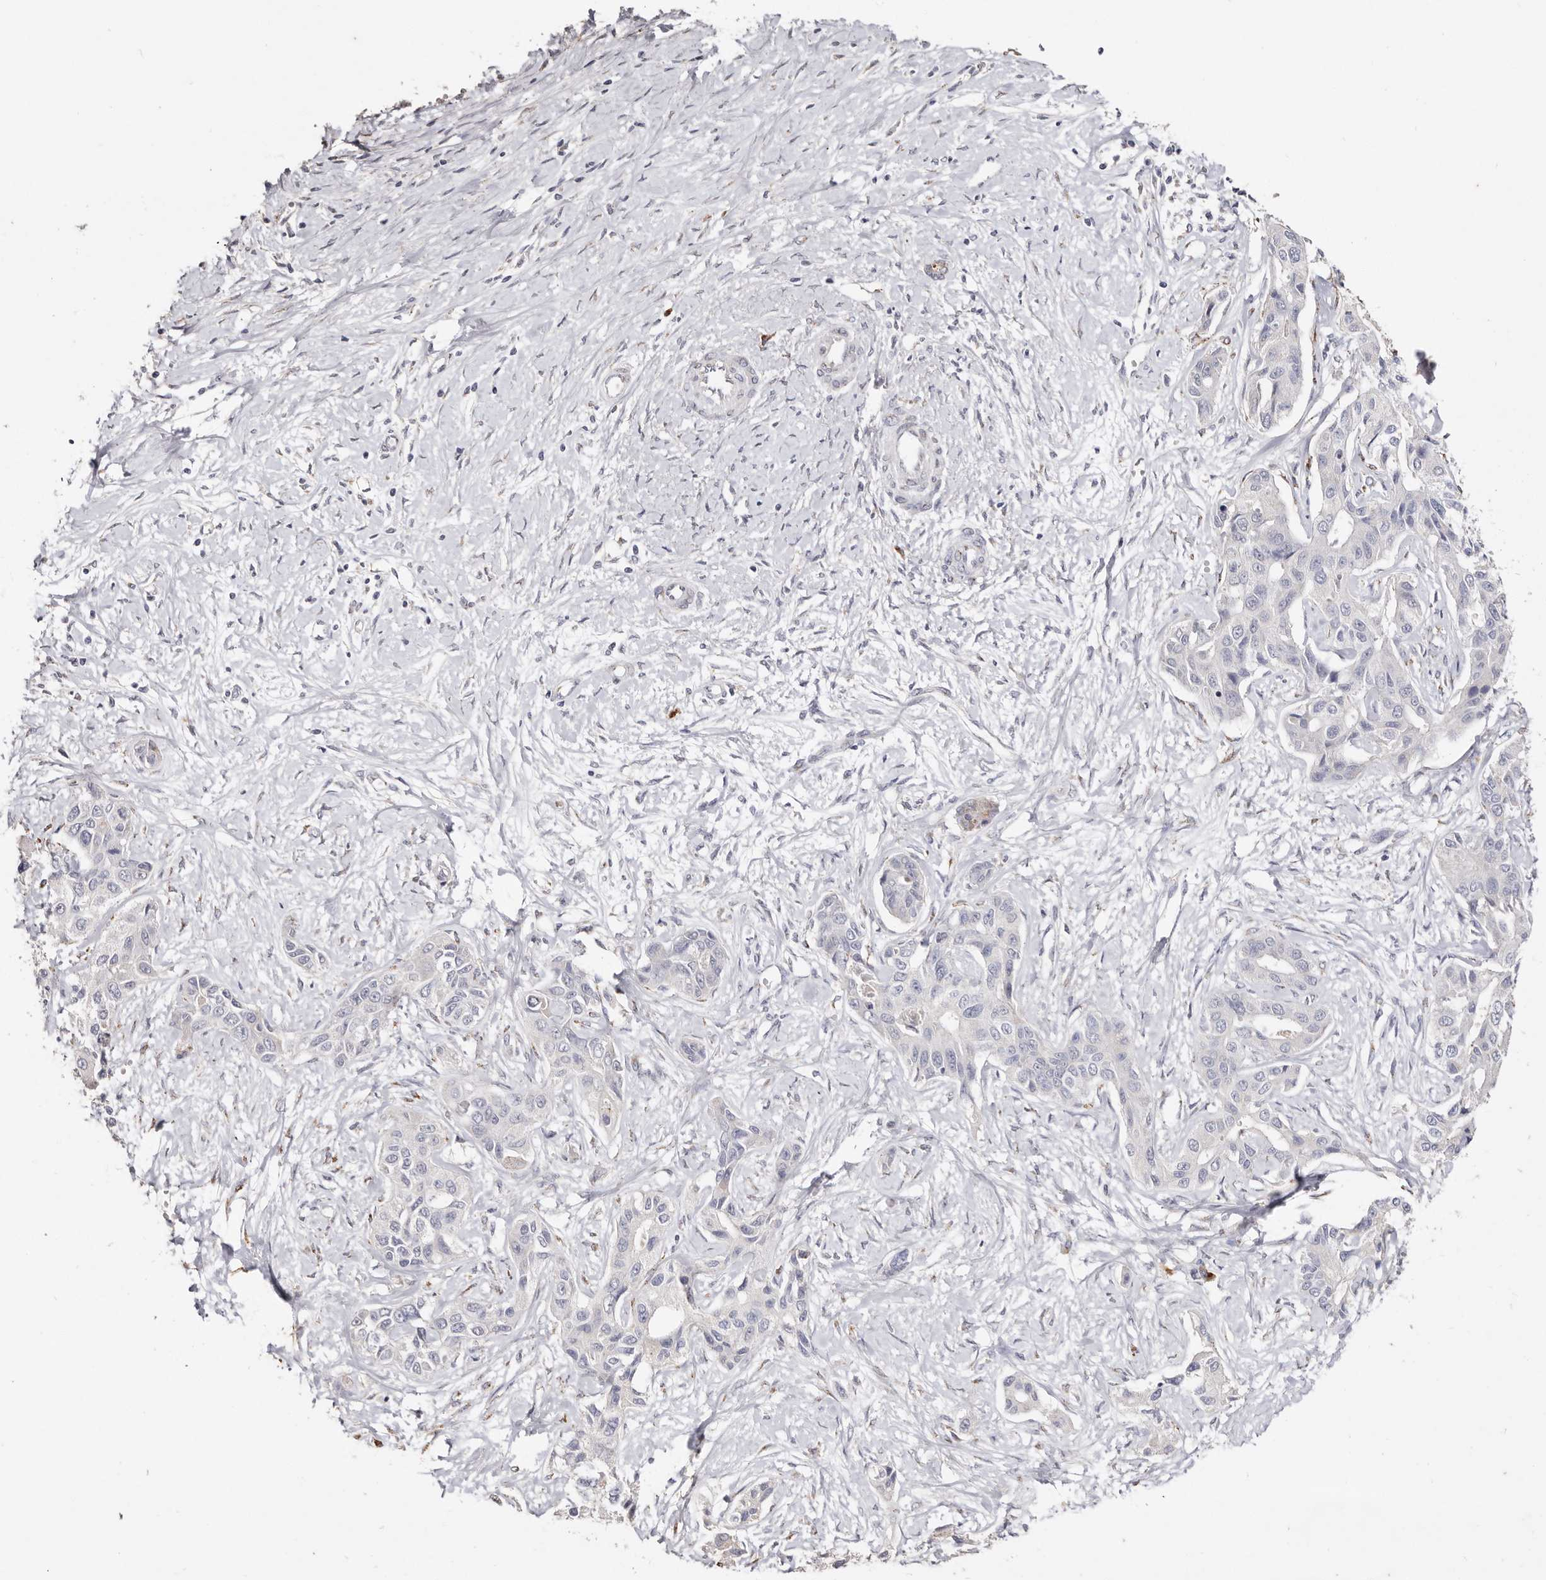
{"staining": {"intensity": "negative", "quantity": "none", "location": "none"}, "tissue": "liver cancer", "cell_type": "Tumor cells", "image_type": "cancer", "snomed": [{"axis": "morphology", "description": "Cholangiocarcinoma"}, {"axis": "topography", "description": "Liver"}], "caption": "IHC photomicrograph of neoplastic tissue: liver cancer (cholangiocarcinoma) stained with DAB shows no significant protein staining in tumor cells.", "gene": "LGALS7B", "patient": {"sex": "male", "age": 59}}